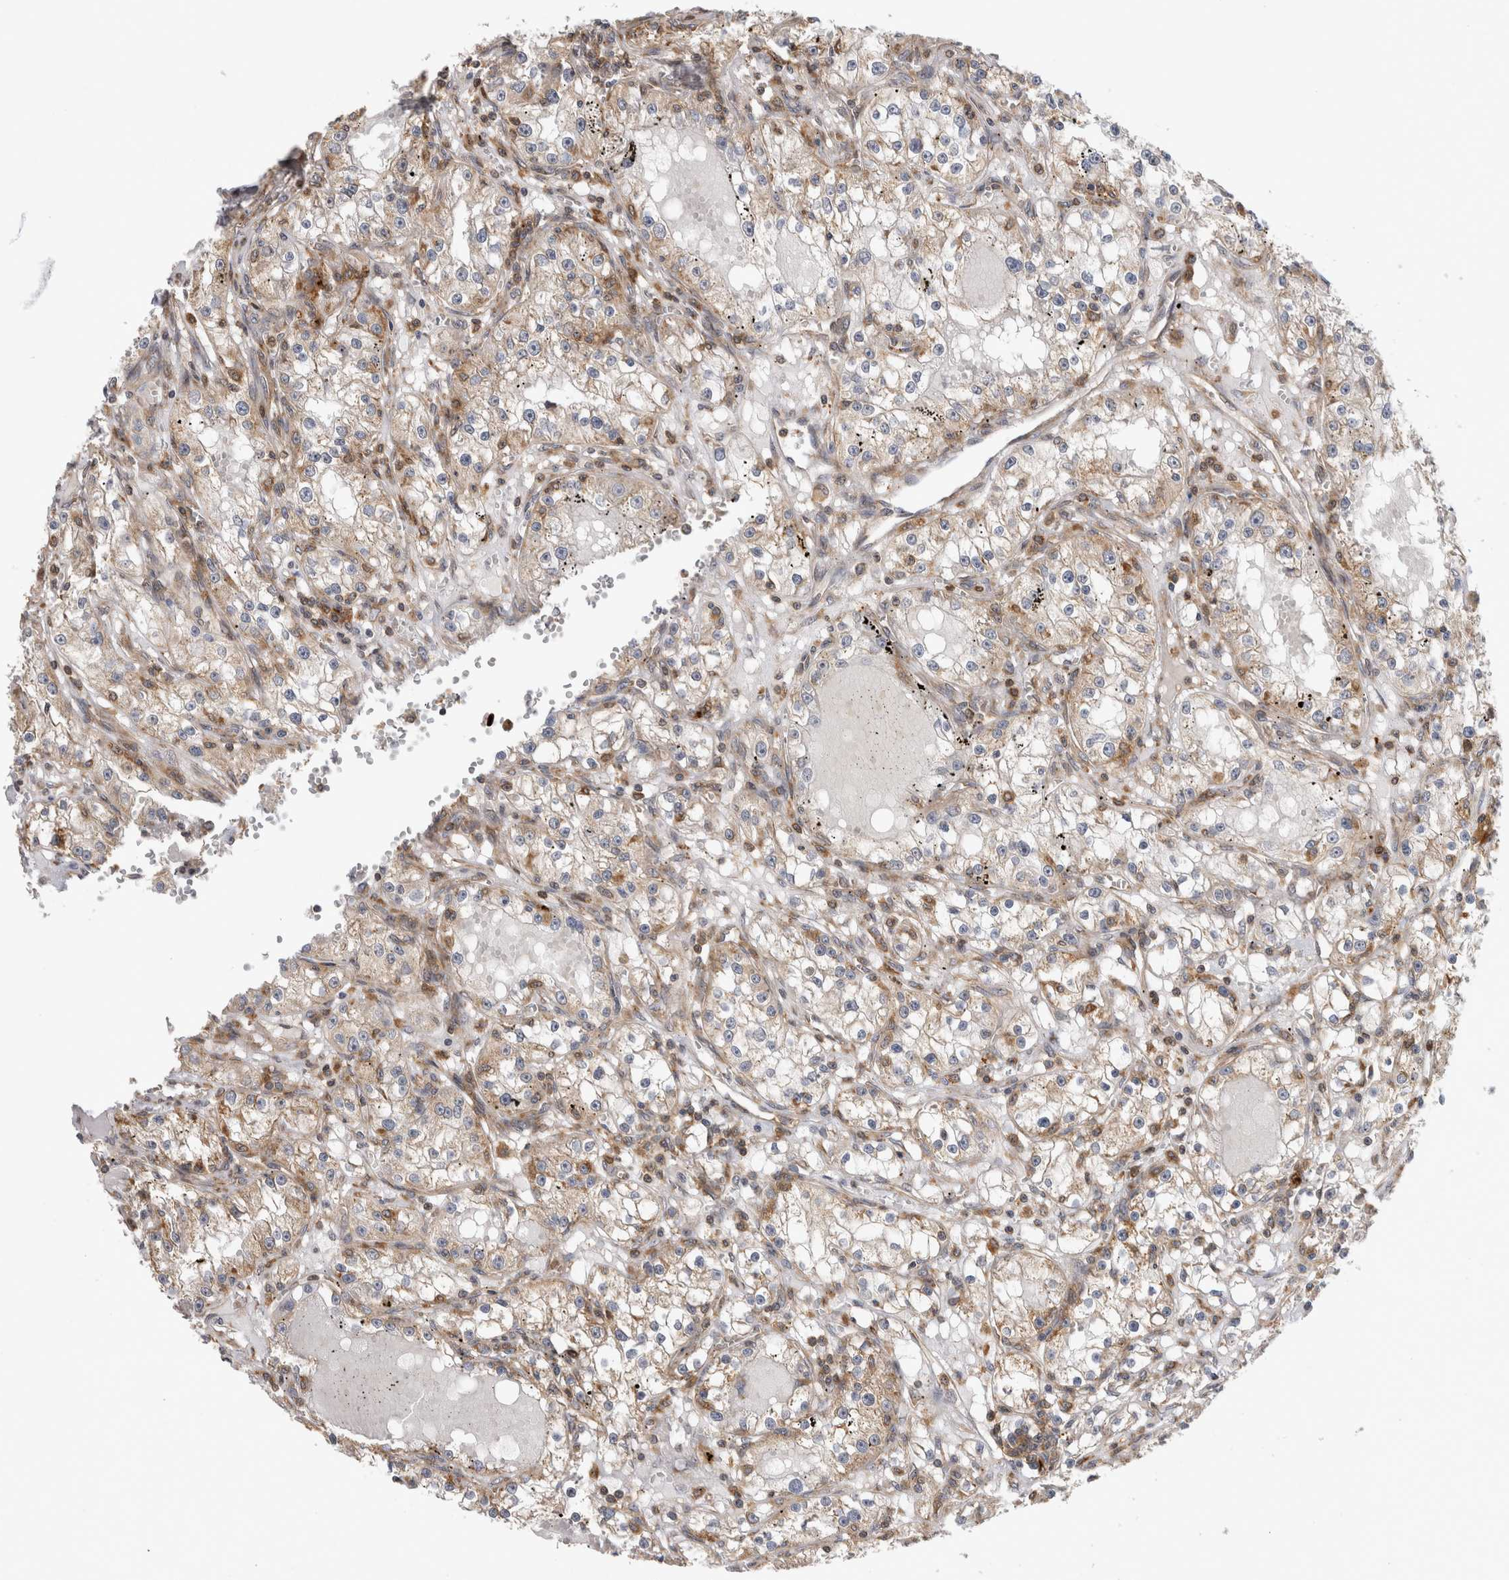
{"staining": {"intensity": "negative", "quantity": "none", "location": "none"}, "tissue": "renal cancer", "cell_type": "Tumor cells", "image_type": "cancer", "snomed": [{"axis": "morphology", "description": "Adenocarcinoma, NOS"}, {"axis": "topography", "description": "Kidney"}], "caption": "Protein analysis of renal cancer (adenocarcinoma) demonstrates no significant staining in tumor cells.", "gene": "GRIK2", "patient": {"sex": "male", "age": 56}}